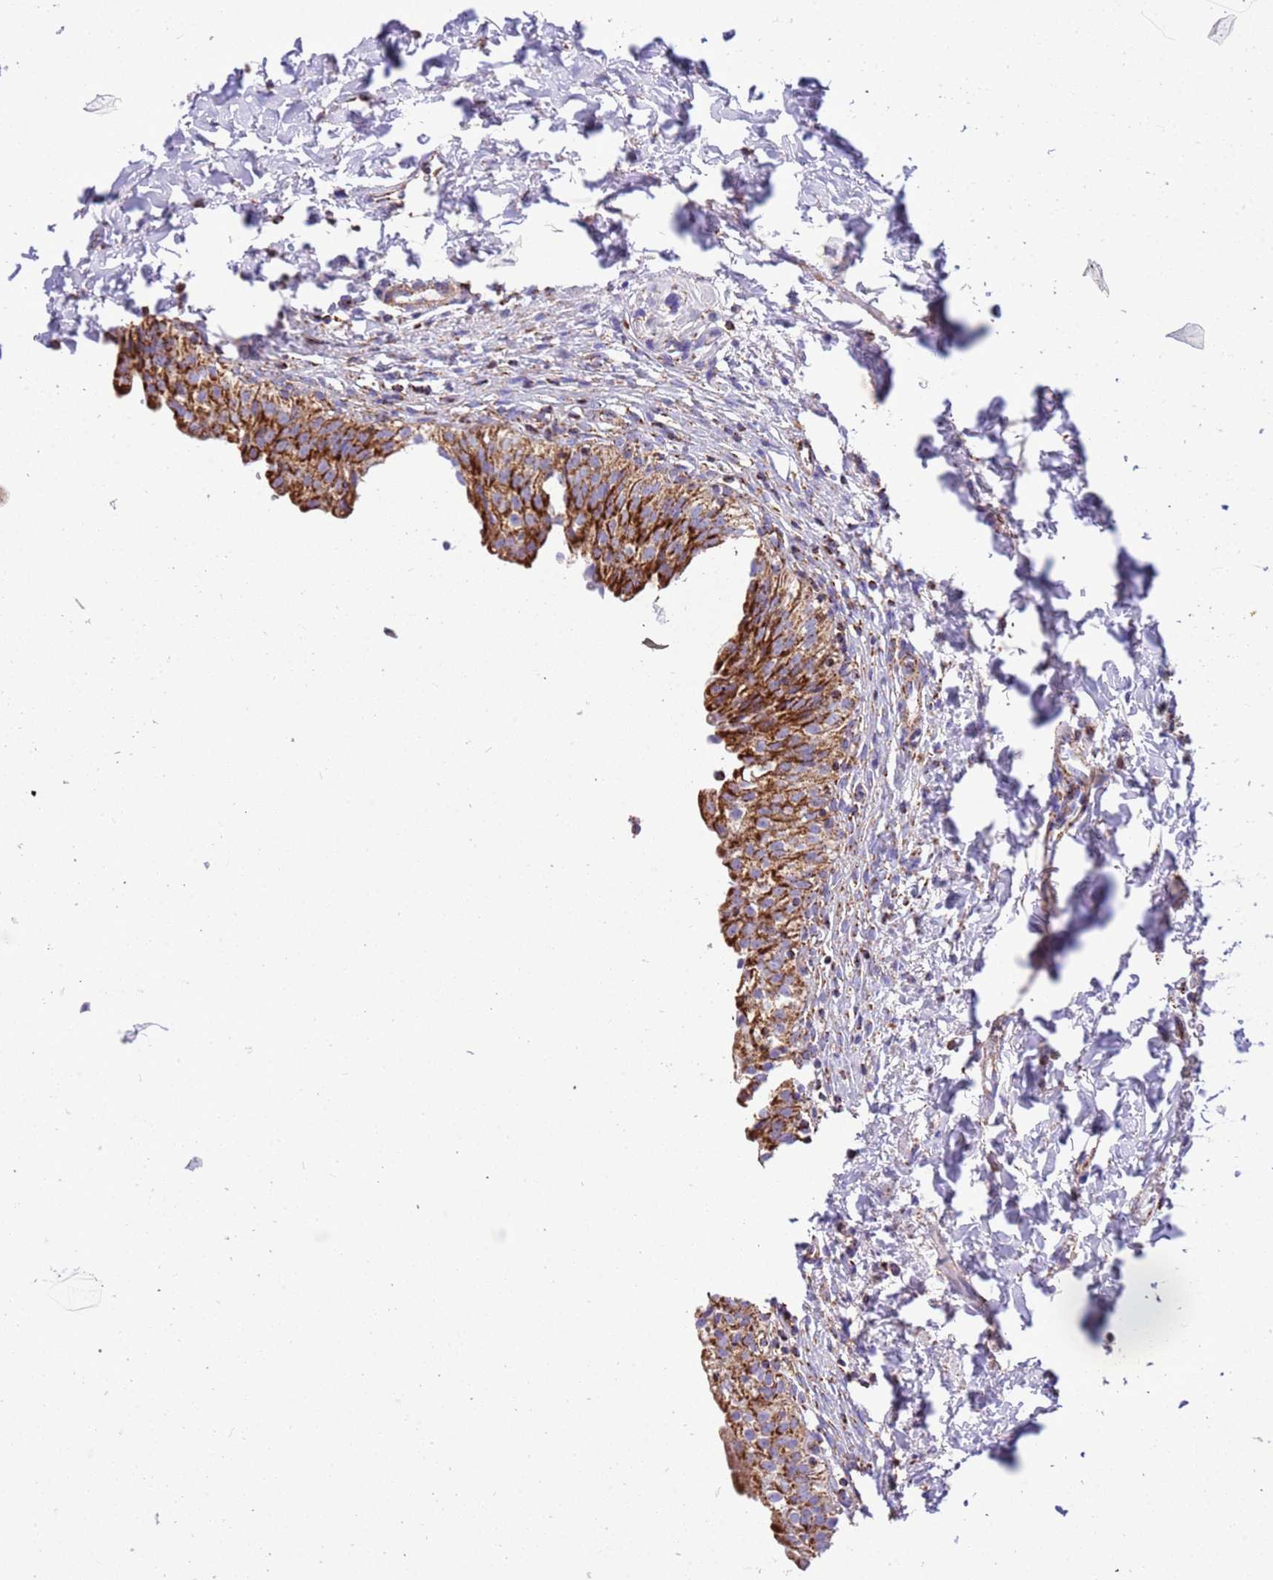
{"staining": {"intensity": "strong", "quantity": ">75%", "location": "cytoplasmic/membranous"}, "tissue": "urinary bladder", "cell_type": "Urothelial cells", "image_type": "normal", "snomed": [{"axis": "morphology", "description": "Normal tissue, NOS"}, {"axis": "topography", "description": "Urinary bladder"}], "caption": "Protein analysis of normal urinary bladder reveals strong cytoplasmic/membranous positivity in about >75% of urothelial cells. The staining was performed using DAB to visualize the protein expression in brown, while the nuclei were stained in blue with hematoxylin (Magnification: 20x).", "gene": "SUCLG2", "patient": {"sex": "male", "age": 55}}